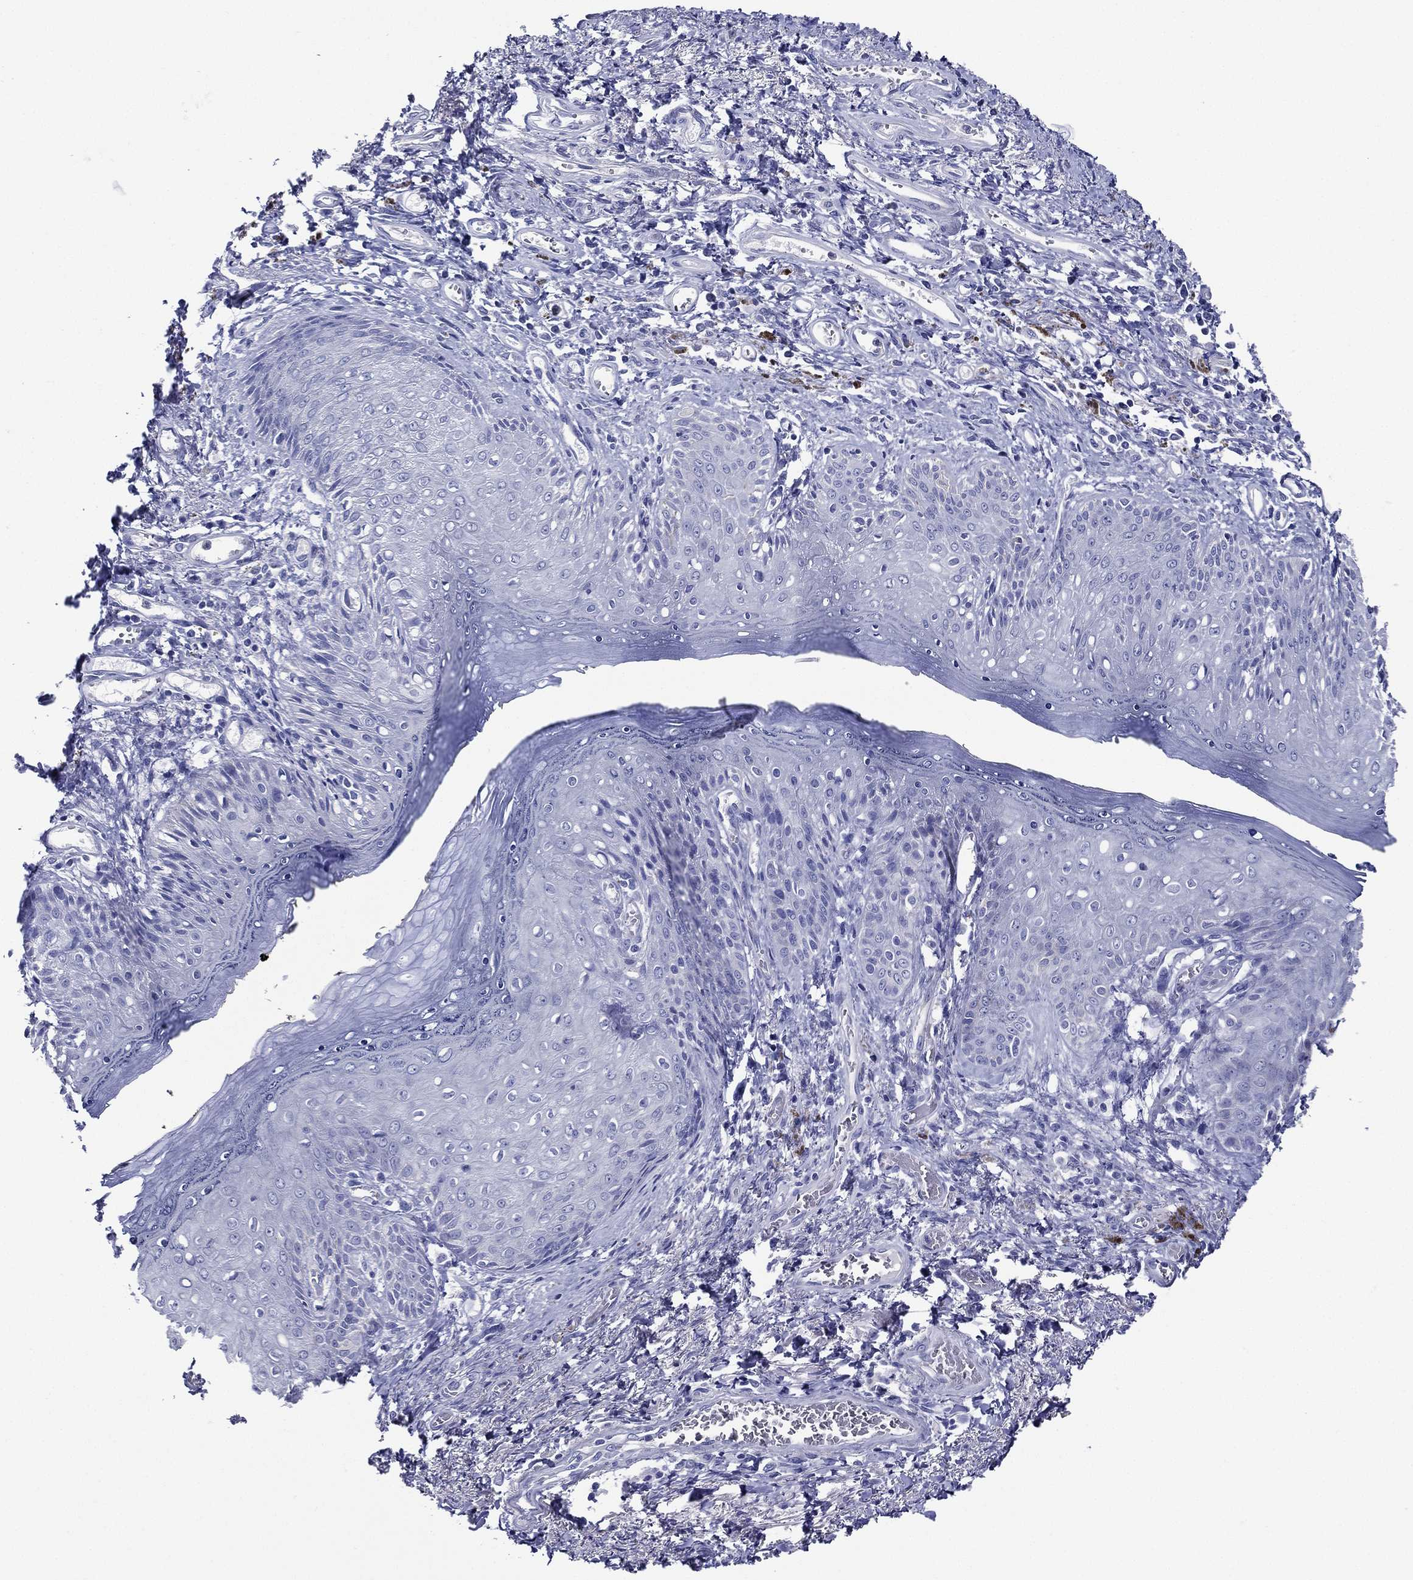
{"staining": {"intensity": "negative", "quantity": "none", "location": "none"}, "tissue": "skin", "cell_type": "Epidermal cells", "image_type": "normal", "snomed": [{"axis": "morphology", "description": "Normal tissue, NOS"}, {"axis": "morphology", "description": "Adenocarcinoma, NOS"}, {"axis": "topography", "description": "Rectum"}, {"axis": "topography", "description": "Anal"}], "caption": "IHC of unremarkable human skin exhibits no expression in epidermal cells.", "gene": "ACE2", "patient": {"sex": "female", "age": 68}}